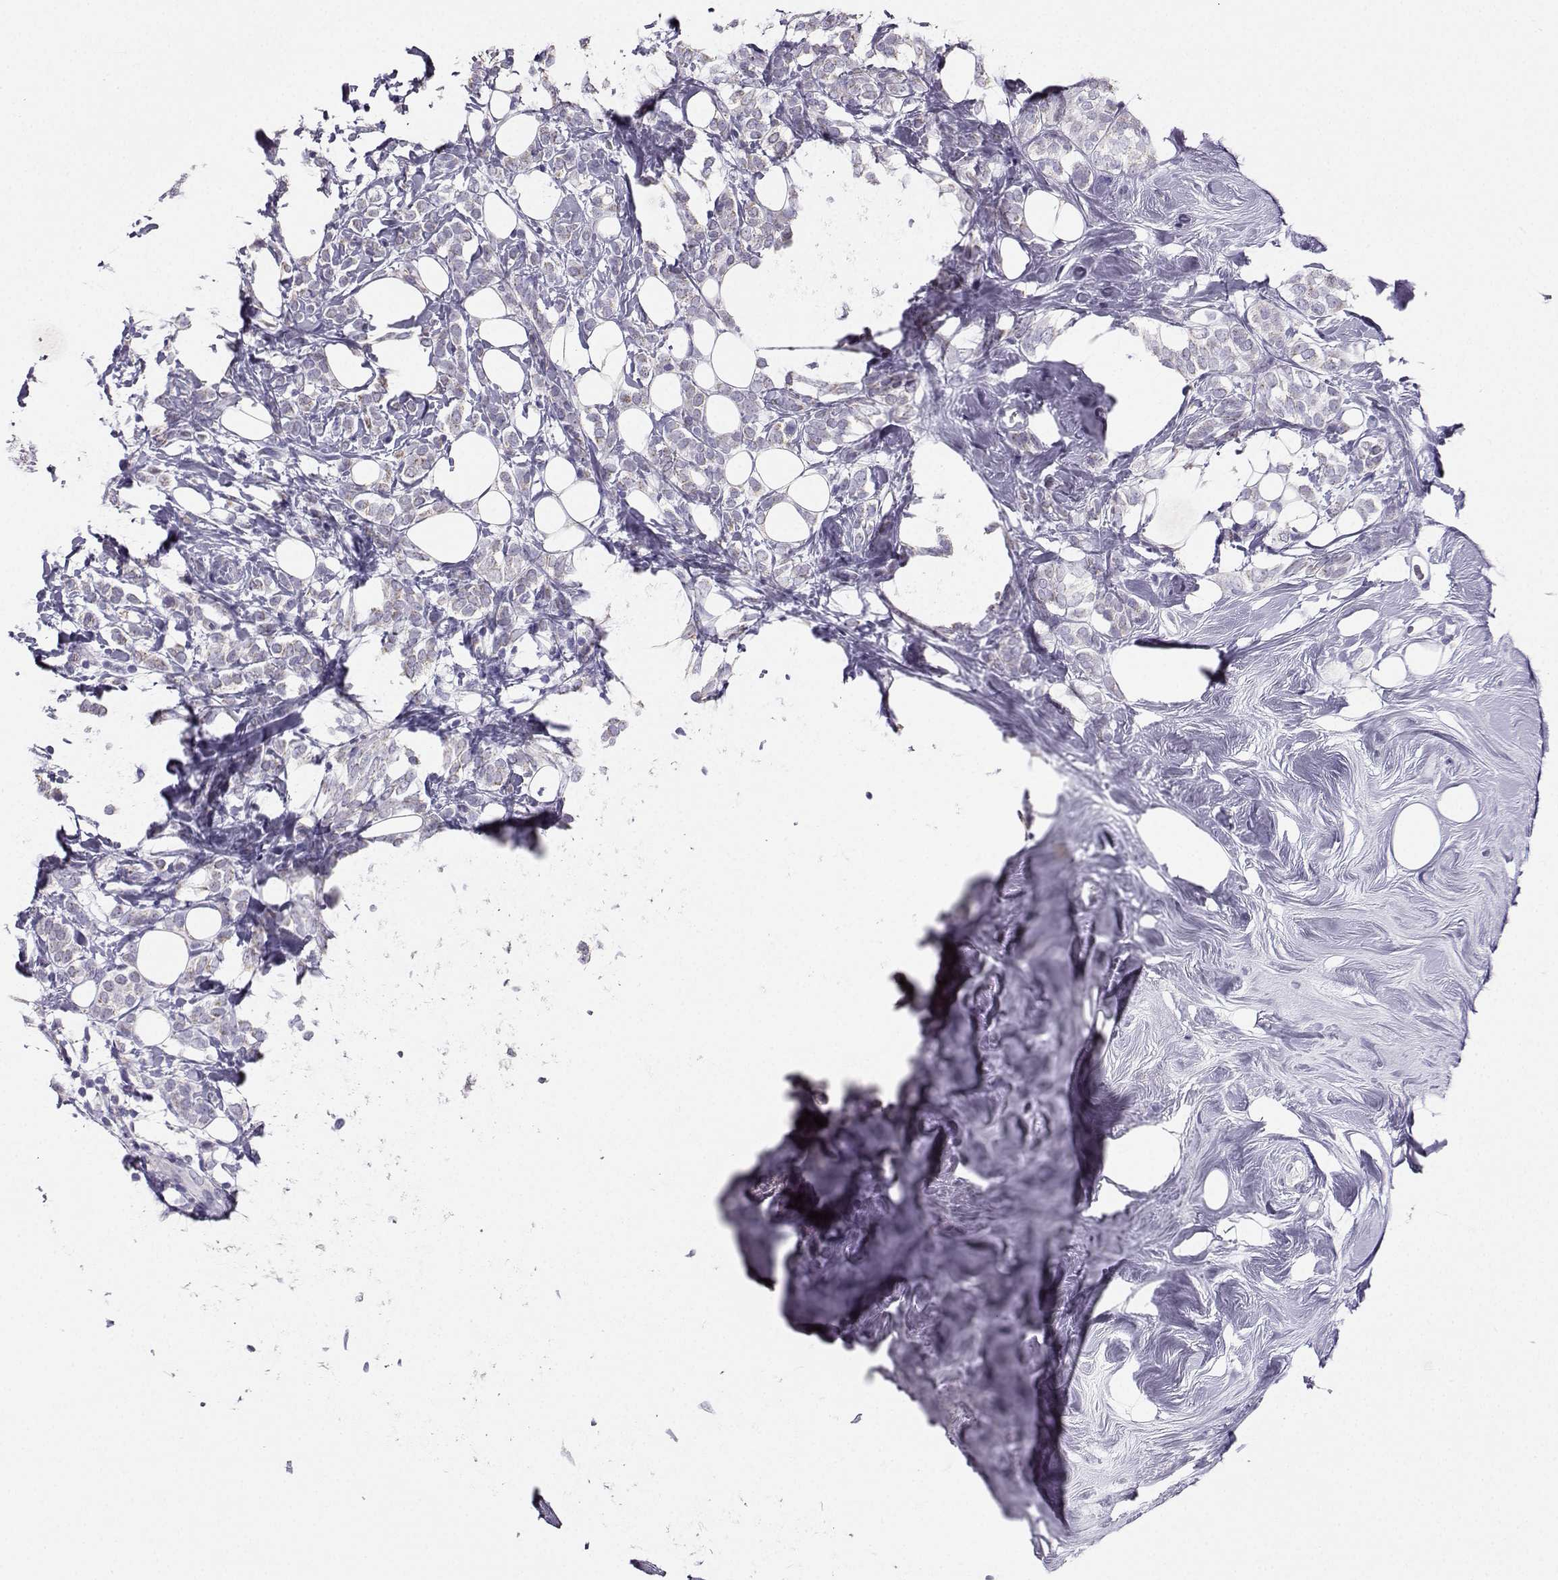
{"staining": {"intensity": "negative", "quantity": "none", "location": "none"}, "tissue": "breast cancer", "cell_type": "Tumor cells", "image_type": "cancer", "snomed": [{"axis": "morphology", "description": "Lobular carcinoma"}, {"axis": "topography", "description": "Breast"}], "caption": "Tumor cells show no significant expression in lobular carcinoma (breast).", "gene": "AVP", "patient": {"sex": "female", "age": 49}}